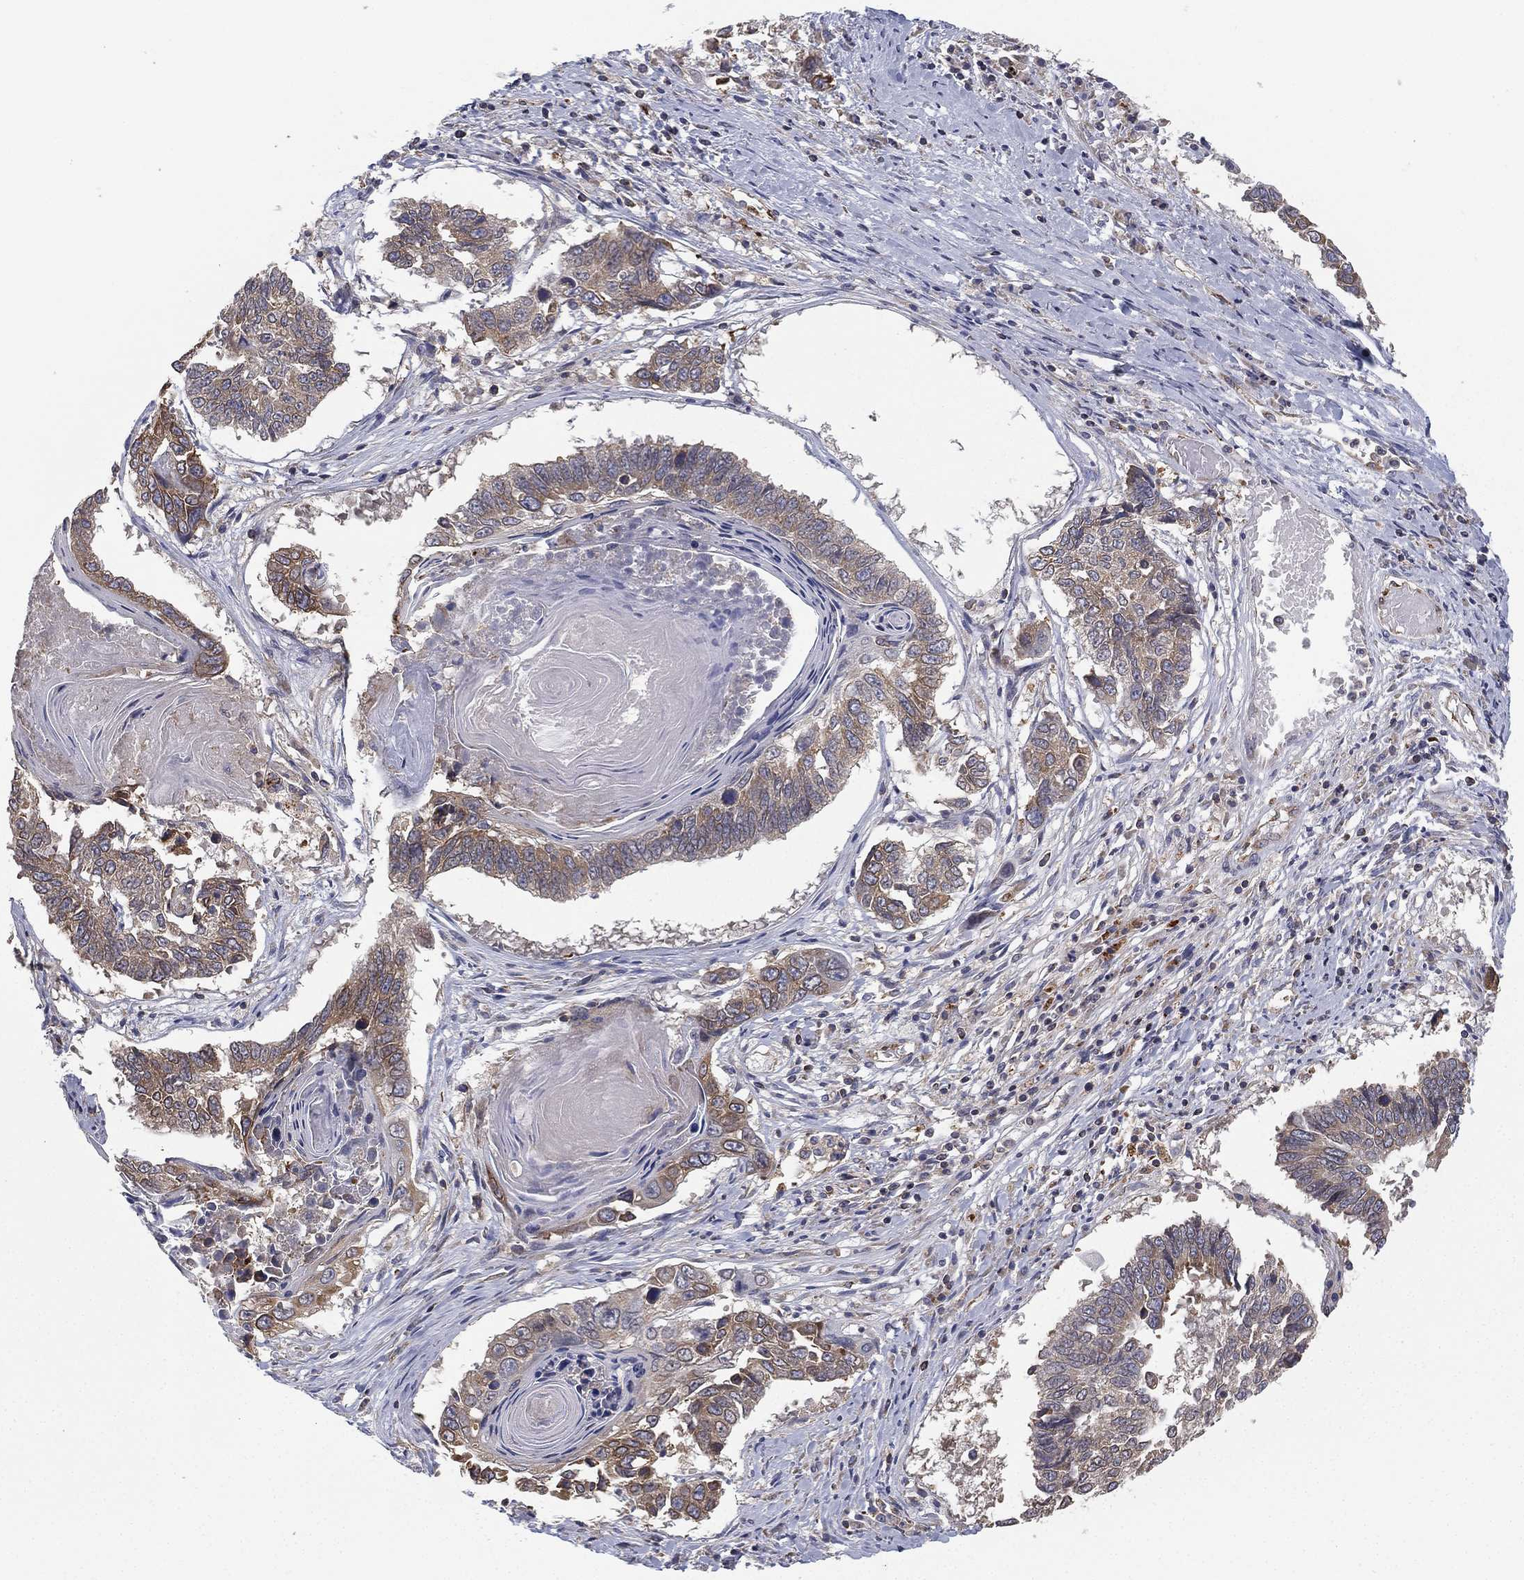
{"staining": {"intensity": "weak", "quantity": "25%-75%", "location": "cytoplasmic/membranous"}, "tissue": "lung cancer", "cell_type": "Tumor cells", "image_type": "cancer", "snomed": [{"axis": "morphology", "description": "Squamous cell carcinoma, NOS"}, {"axis": "topography", "description": "Lung"}], "caption": "Human squamous cell carcinoma (lung) stained with a protein marker shows weak staining in tumor cells.", "gene": "CYB5B", "patient": {"sex": "male", "age": 73}}